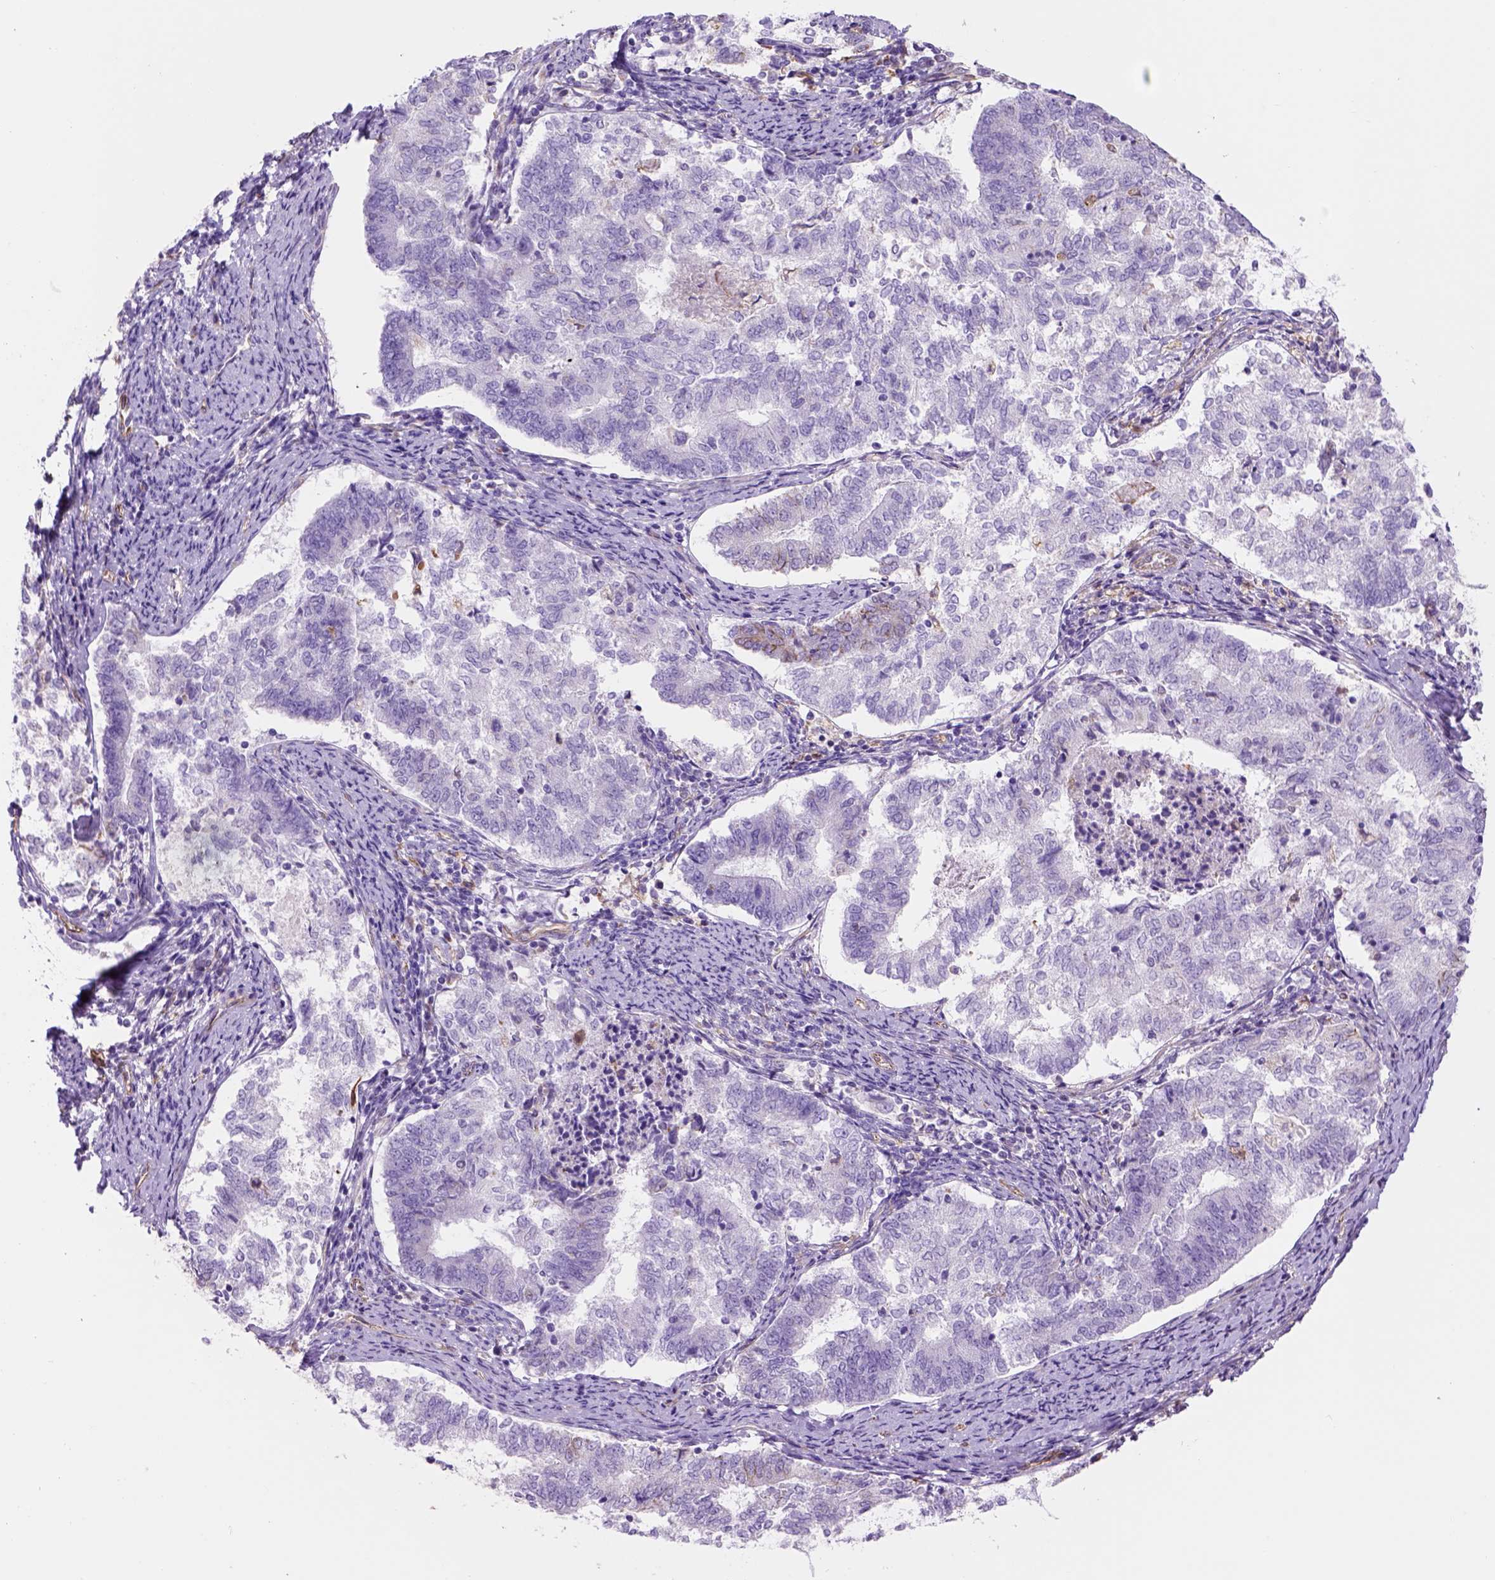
{"staining": {"intensity": "moderate", "quantity": ">75%", "location": "cytoplasmic/membranous"}, "tissue": "endometrial cancer", "cell_type": "Tumor cells", "image_type": "cancer", "snomed": [{"axis": "morphology", "description": "Adenocarcinoma, NOS"}, {"axis": "topography", "description": "Endometrium"}], "caption": "An image showing moderate cytoplasmic/membranous staining in approximately >75% of tumor cells in endometrial adenocarcinoma, as visualized by brown immunohistochemical staining.", "gene": "ZZZ3", "patient": {"sex": "female", "age": 65}}